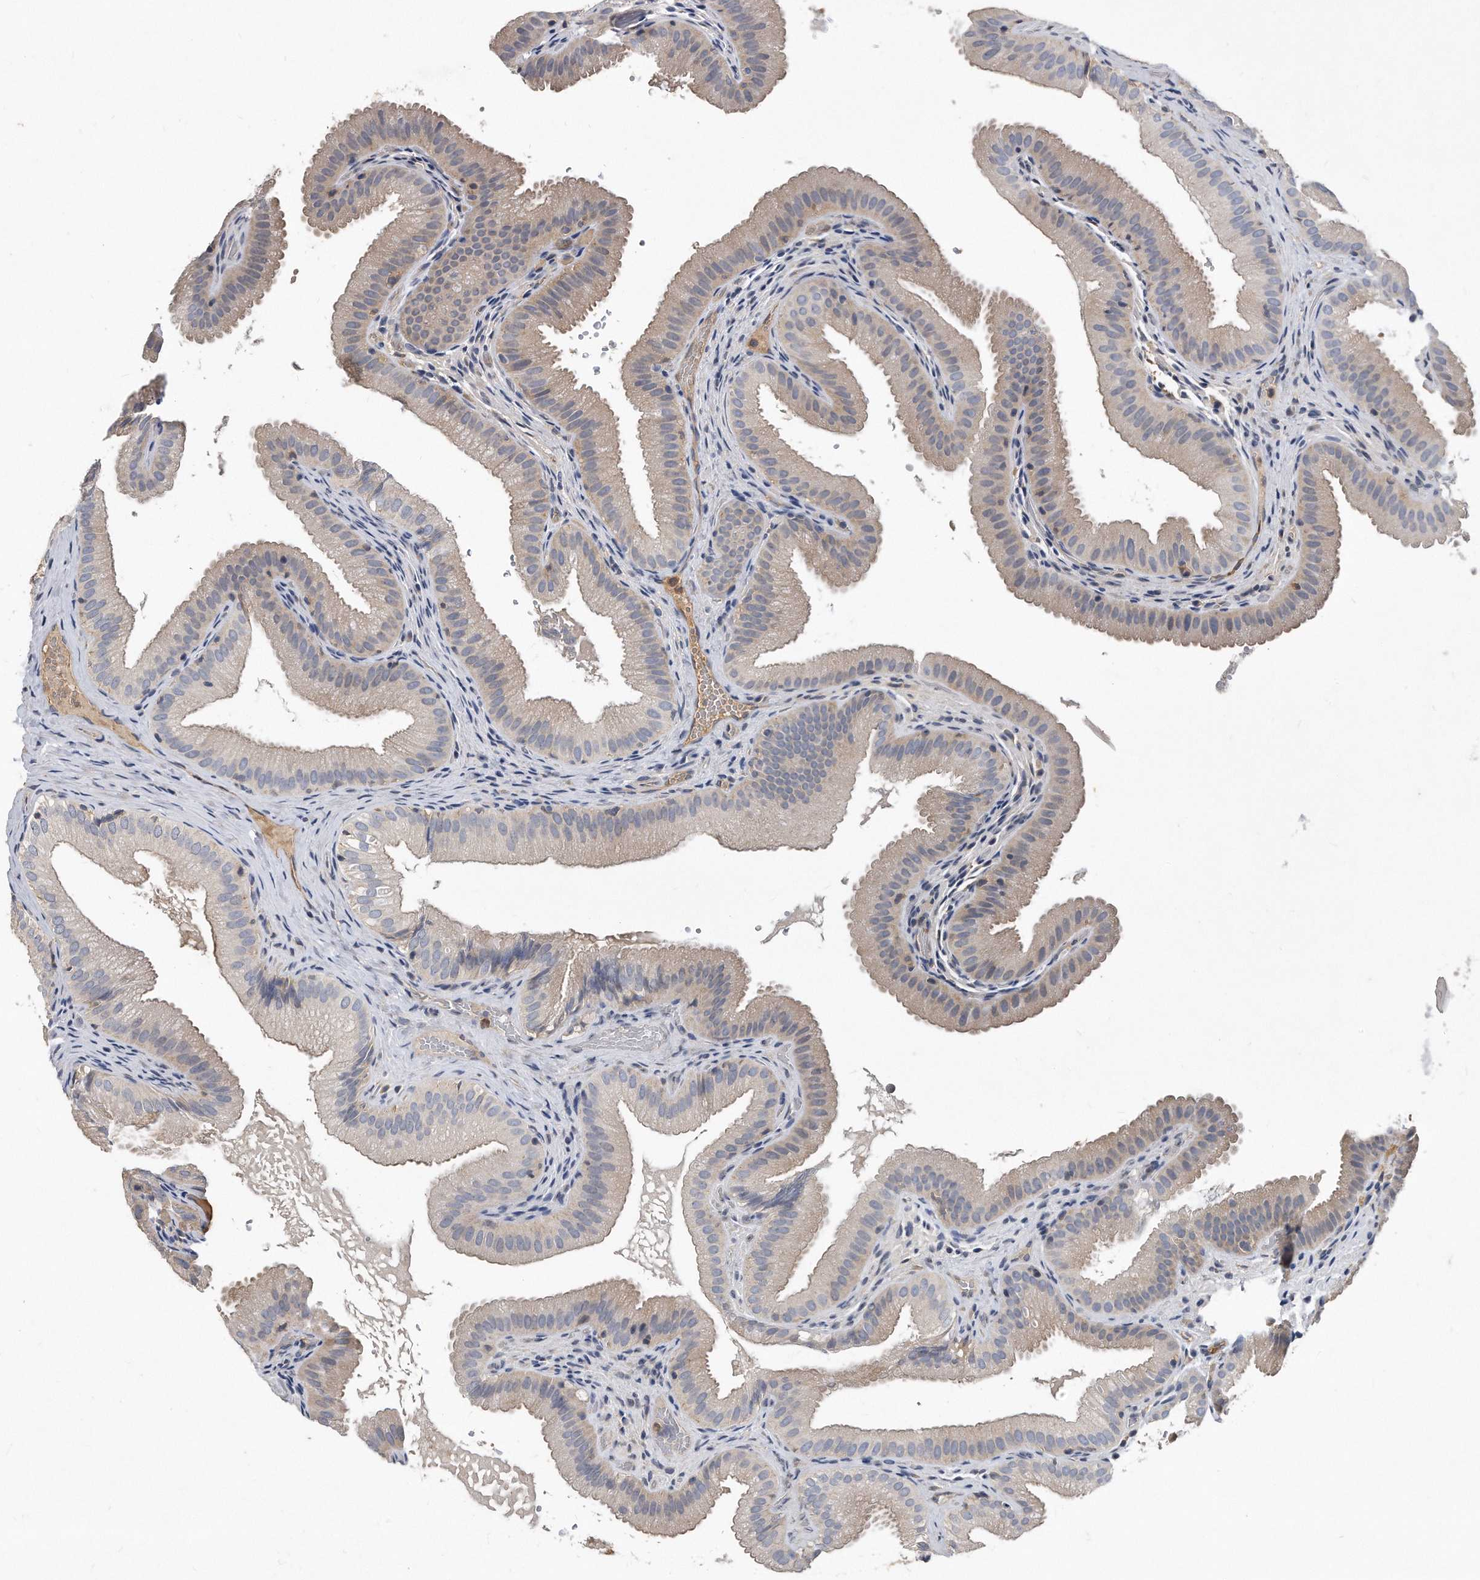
{"staining": {"intensity": "weak", "quantity": "25%-75%", "location": "cytoplasmic/membranous"}, "tissue": "gallbladder", "cell_type": "Glandular cells", "image_type": "normal", "snomed": [{"axis": "morphology", "description": "Normal tissue, NOS"}, {"axis": "topography", "description": "Gallbladder"}], "caption": "Immunohistochemistry of unremarkable gallbladder reveals low levels of weak cytoplasmic/membranous staining in approximately 25%-75% of glandular cells.", "gene": "HOMER3", "patient": {"sex": "female", "age": 30}}